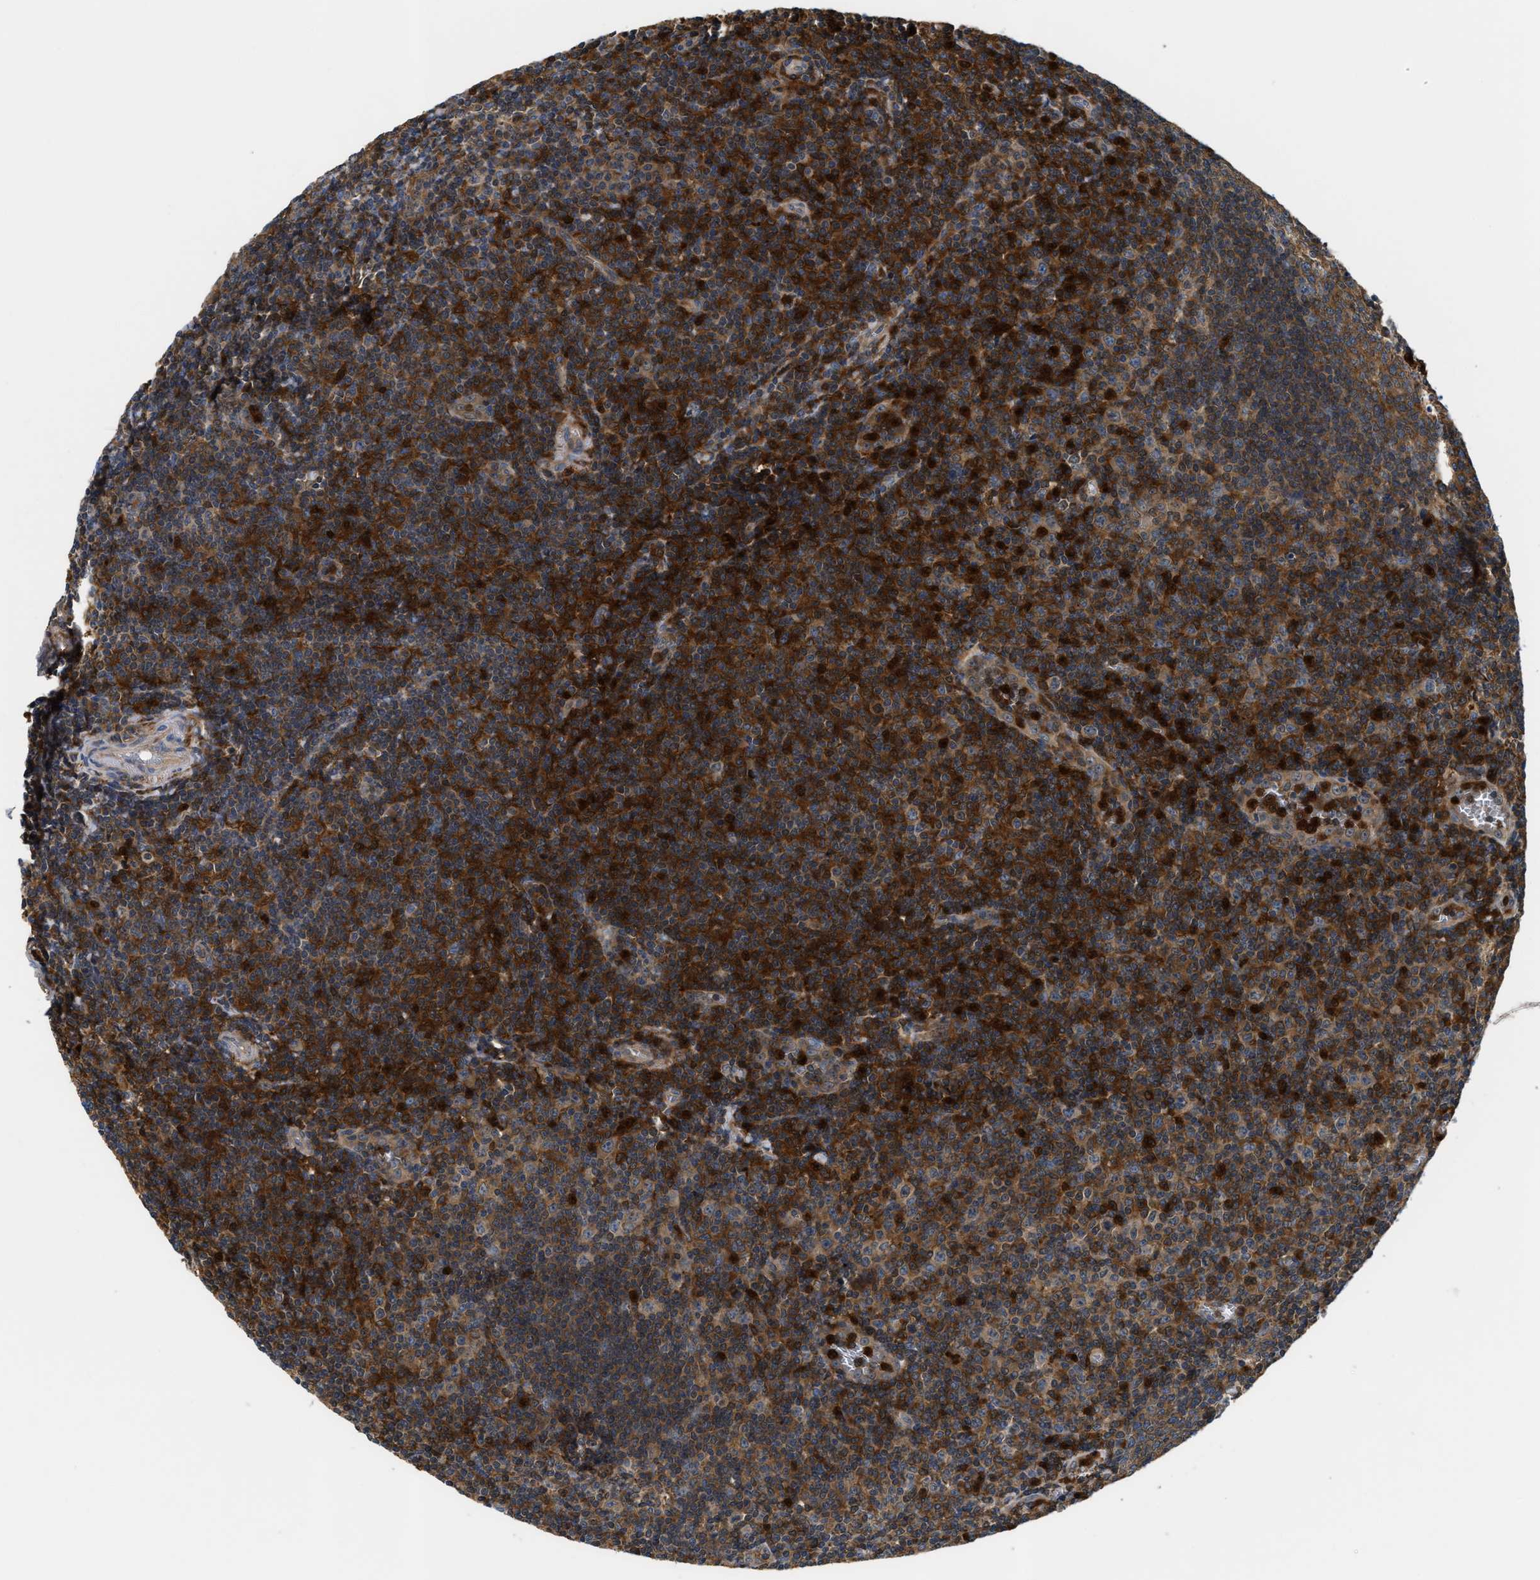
{"staining": {"intensity": "strong", "quantity": ">75%", "location": "cytoplasmic/membranous"}, "tissue": "tonsil", "cell_type": "Germinal center cells", "image_type": "normal", "snomed": [{"axis": "morphology", "description": "Normal tissue, NOS"}, {"axis": "topography", "description": "Tonsil"}], "caption": "There is high levels of strong cytoplasmic/membranous expression in germinal center cells of benign tonsil, as demonstrated by immunohistochemical staining (brown color).", "gene": "OSTF1", "patient": {"sex": "male", "age": 37}}